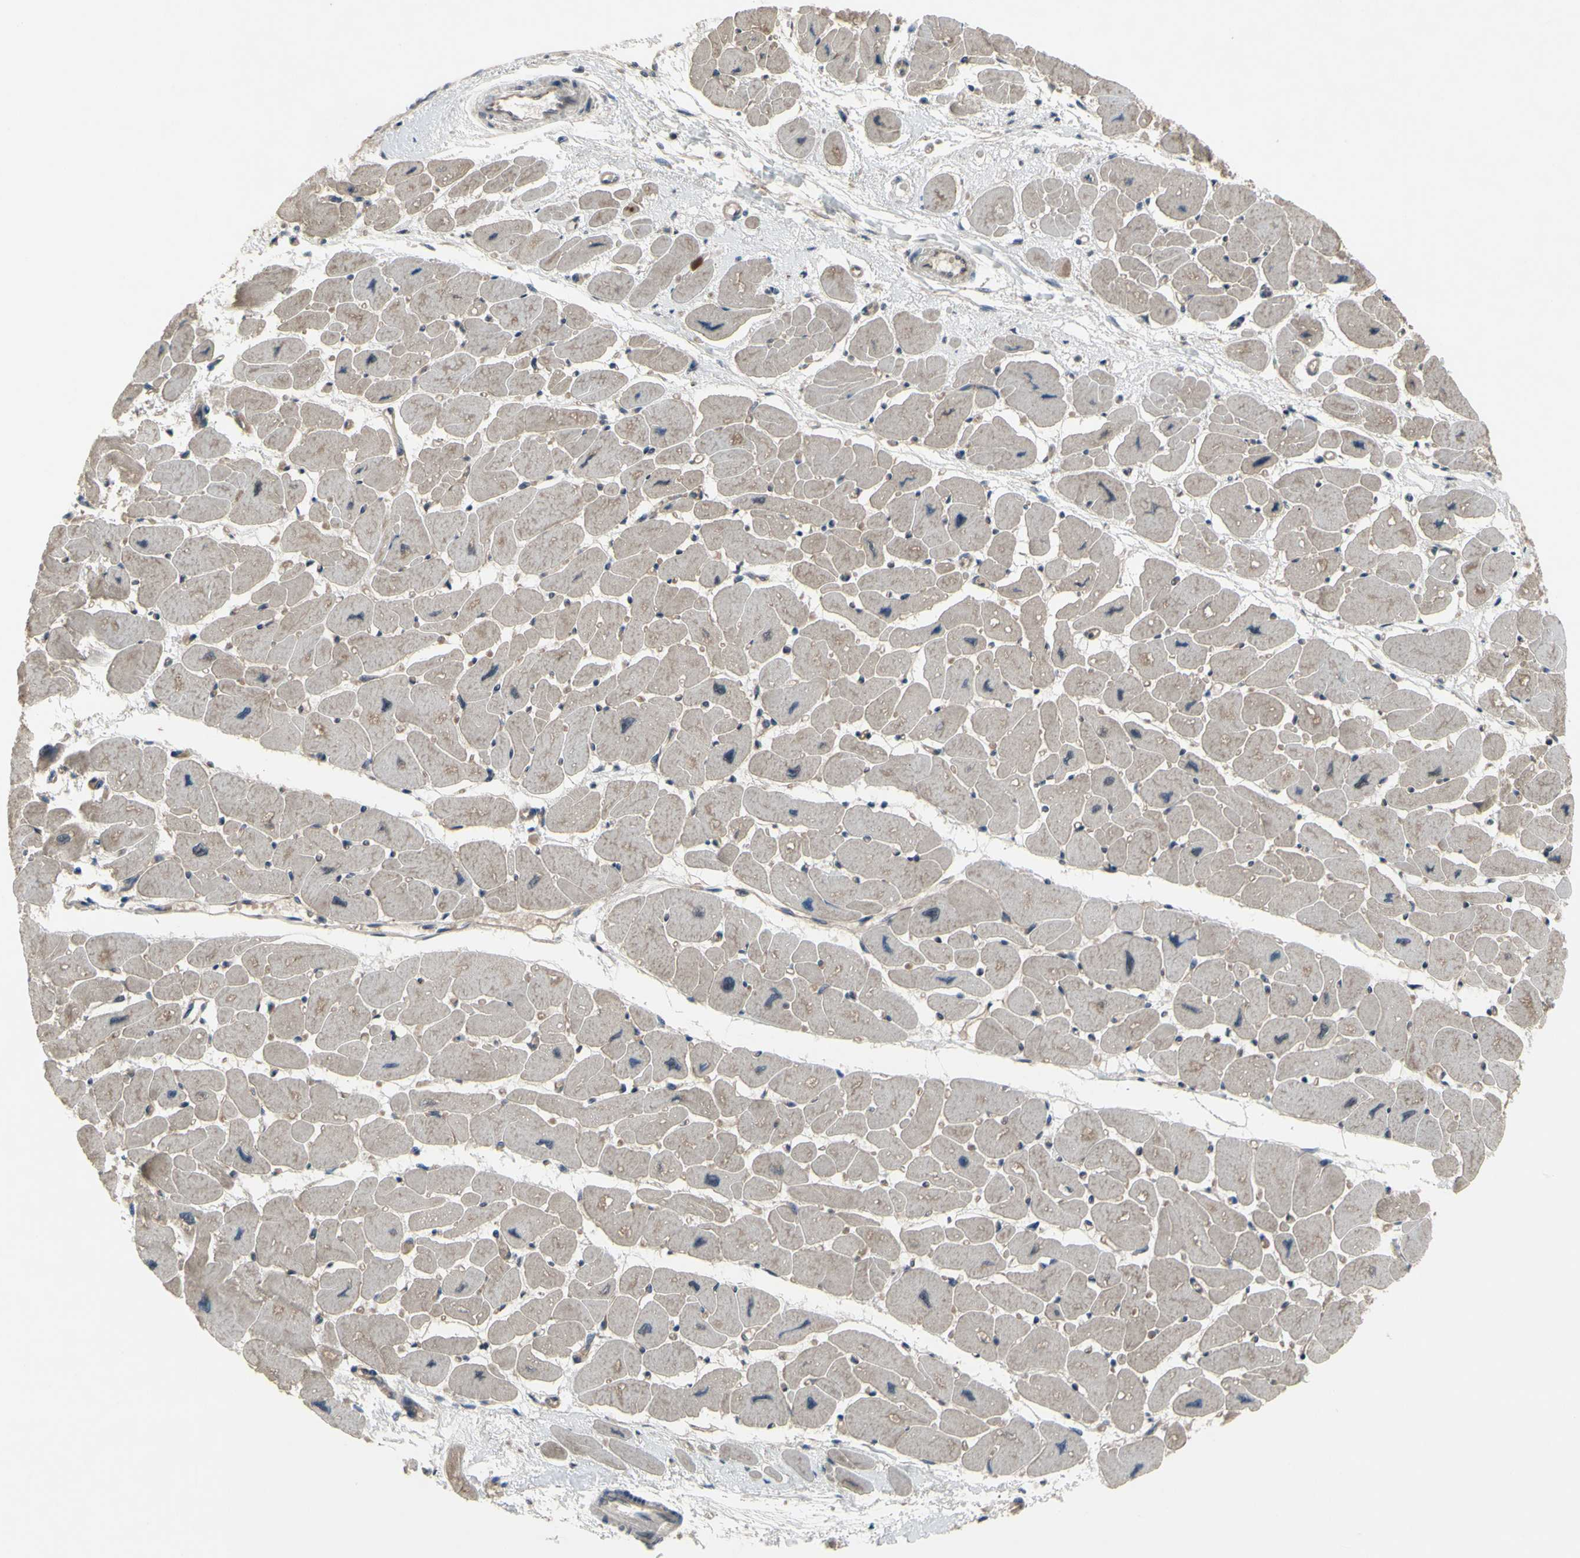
{"staining": {"intensity": "weak", "quantity": ">75%", "location": "cytoplasmic/membranous"}, "tissue": "heart muscle", "cell_type": "Cardiomyocytes", "image_type": "normal", "snomed": [{"axis": "morphology", "description": "Normal tissue, NOS"}, {"axis": "topography", "description": "Heart"}], "caption": "Immunohistochemistry (IHC) of unremarkable heart muscle demonstrates low levels of weak cytoplasmic/membranous positivity in approximately >75% of cardiomyocytes. The staining was performed using DAB, with brown indicating positive protein expression. Nuclei are stained blue with hematoxylin.", "gene": "TRDMT1", "patient": {"sex": "female", "age": 54}}